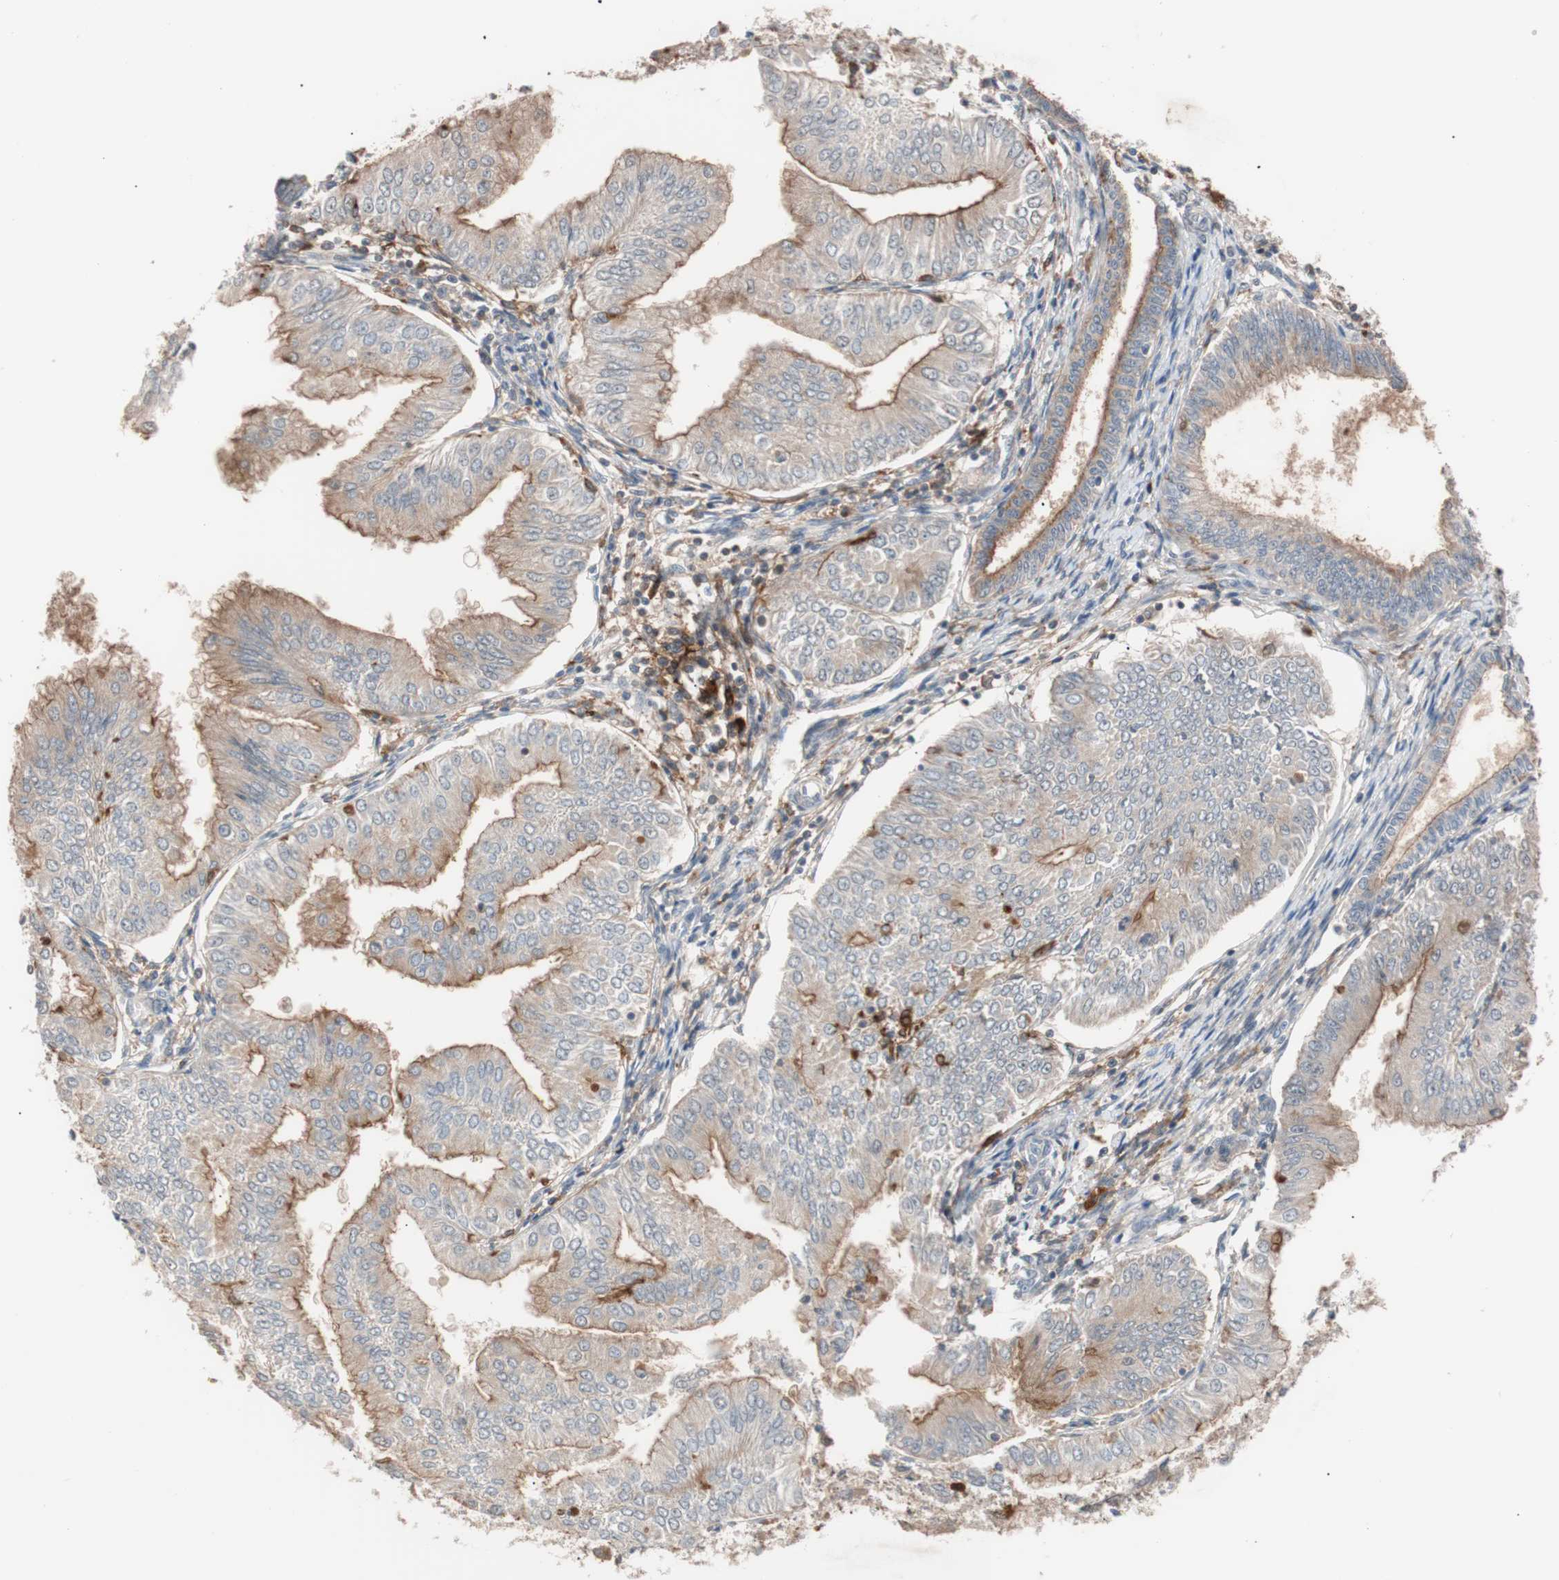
{"staining": {"intensity": "weak", "quantity": "25%-75%", "location": "cytoplasmic/membranous"}, "tissue": "endometrial cancer", "cell_type": "Tumor cells", "image_type": "cancer", "snomed": [{"axis": "morphology", "description": "Adenocarcinoma, NOS"}, {"axis": "topography", "description": "Endometrium"}], "caption": "There is low levels of weak cytoplasmic/membranous expression in tumor cells of endometrial cancer (adenocarcinoma), as demonstrated by immunohistochemical staining (brown color).", "gene": "LITAF", "patient": {"sex": "female", "age": 53}}